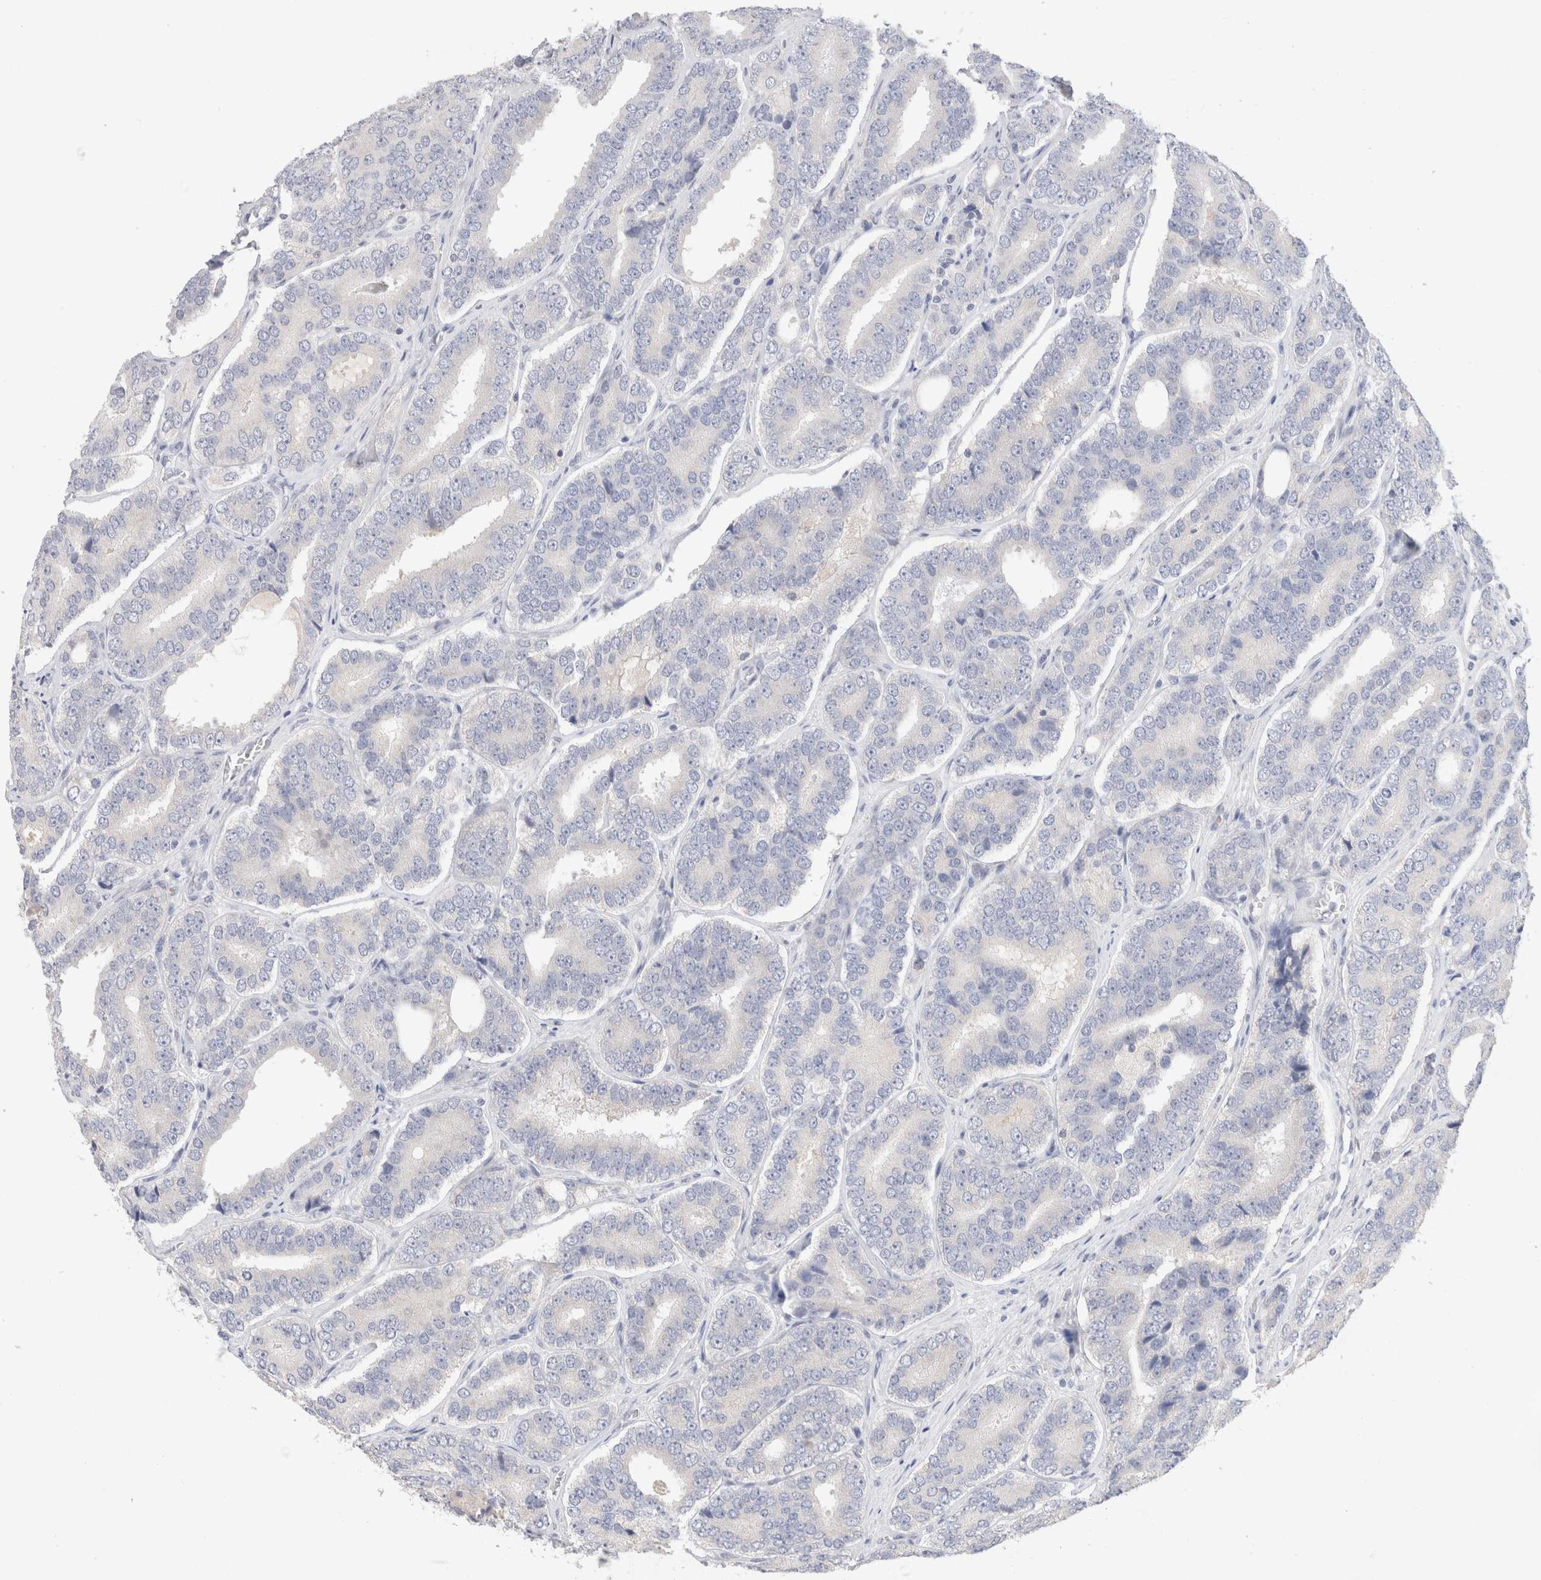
{"staining": {"intensity": "negative", "quantity": "none", "location": "none"}, "tissue": "prostate cancer", "cell_type": "Tumor cells", "image_type": "cancer", "snomed": [{"axis": "morphology", "description": "Adenocarcinoma, High grade"}, {"axis": "topography", "description": "Prostate"}], "caption": "Immunohistochemistry (IHC) micrograph of neoplastic tissue: prostate cancer (high-grade adenocarcinoma) stained with DAB reveals no significant protein staining in tumor cells. The staining was performed using DAB to visualize the protein expression in brown, while the nuclei were stained in blue with hematoxylin (Magnification: 20x).", "gene": "SPATA20", "patient": {"sex": "male", "age": 56}}